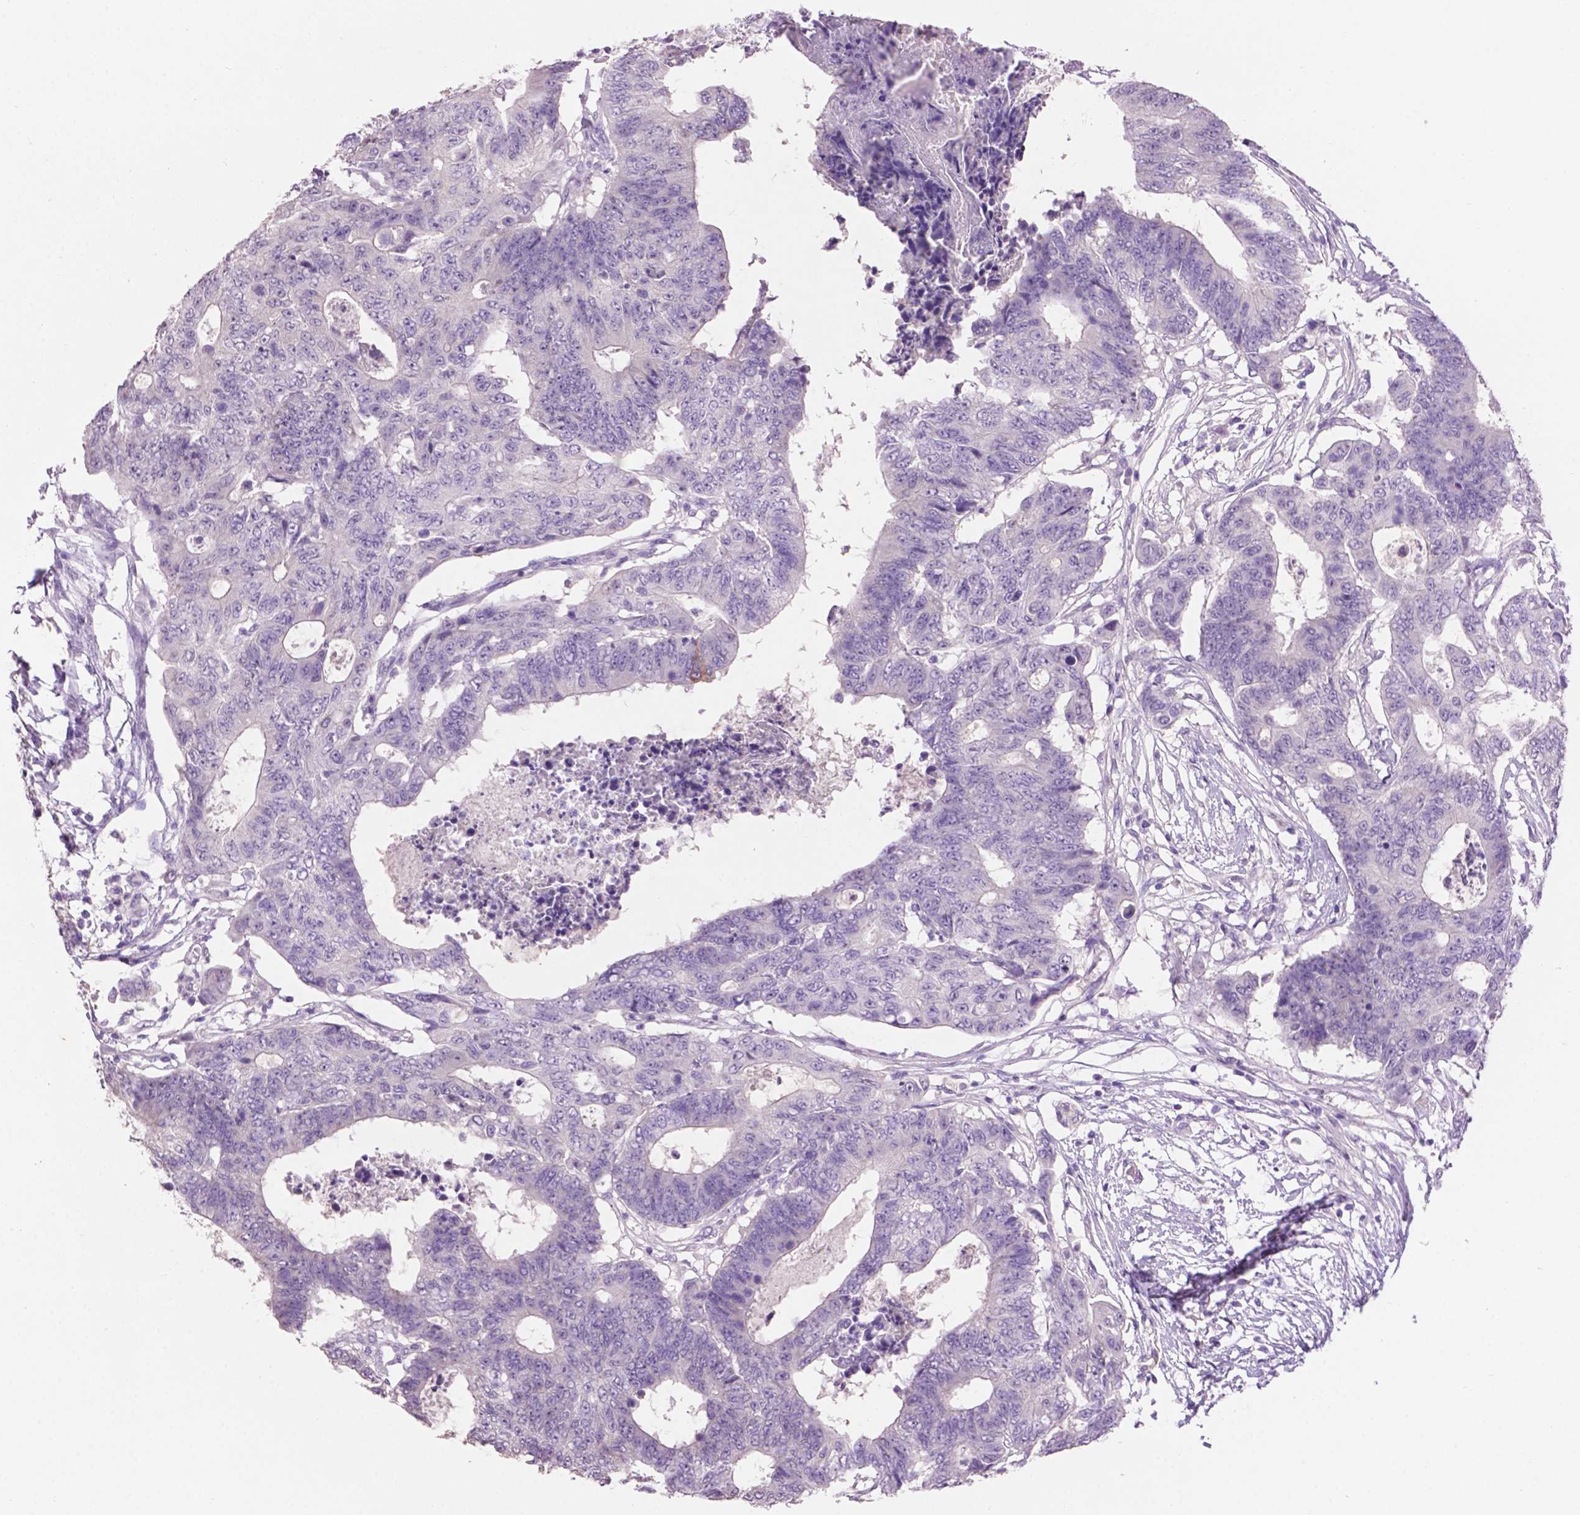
{"staining": {"intensity": "negative", "quantity": "none", "location": "none"}, "tissue": "colorectal cancer", "cell_type": "Tumor cells", "image_type": "cancer", "snomed": [{"axis": "morphology", "description": "Adenocarcinoma, NOS"}, {"axis": "topography", "description": "Colon"}], "caption": "Tumor cells are negative for protein expression in human adenocarcinoma (colorectal).", "gene": "CRYBA4", "patient": {"sex": "female", "age": 48}}